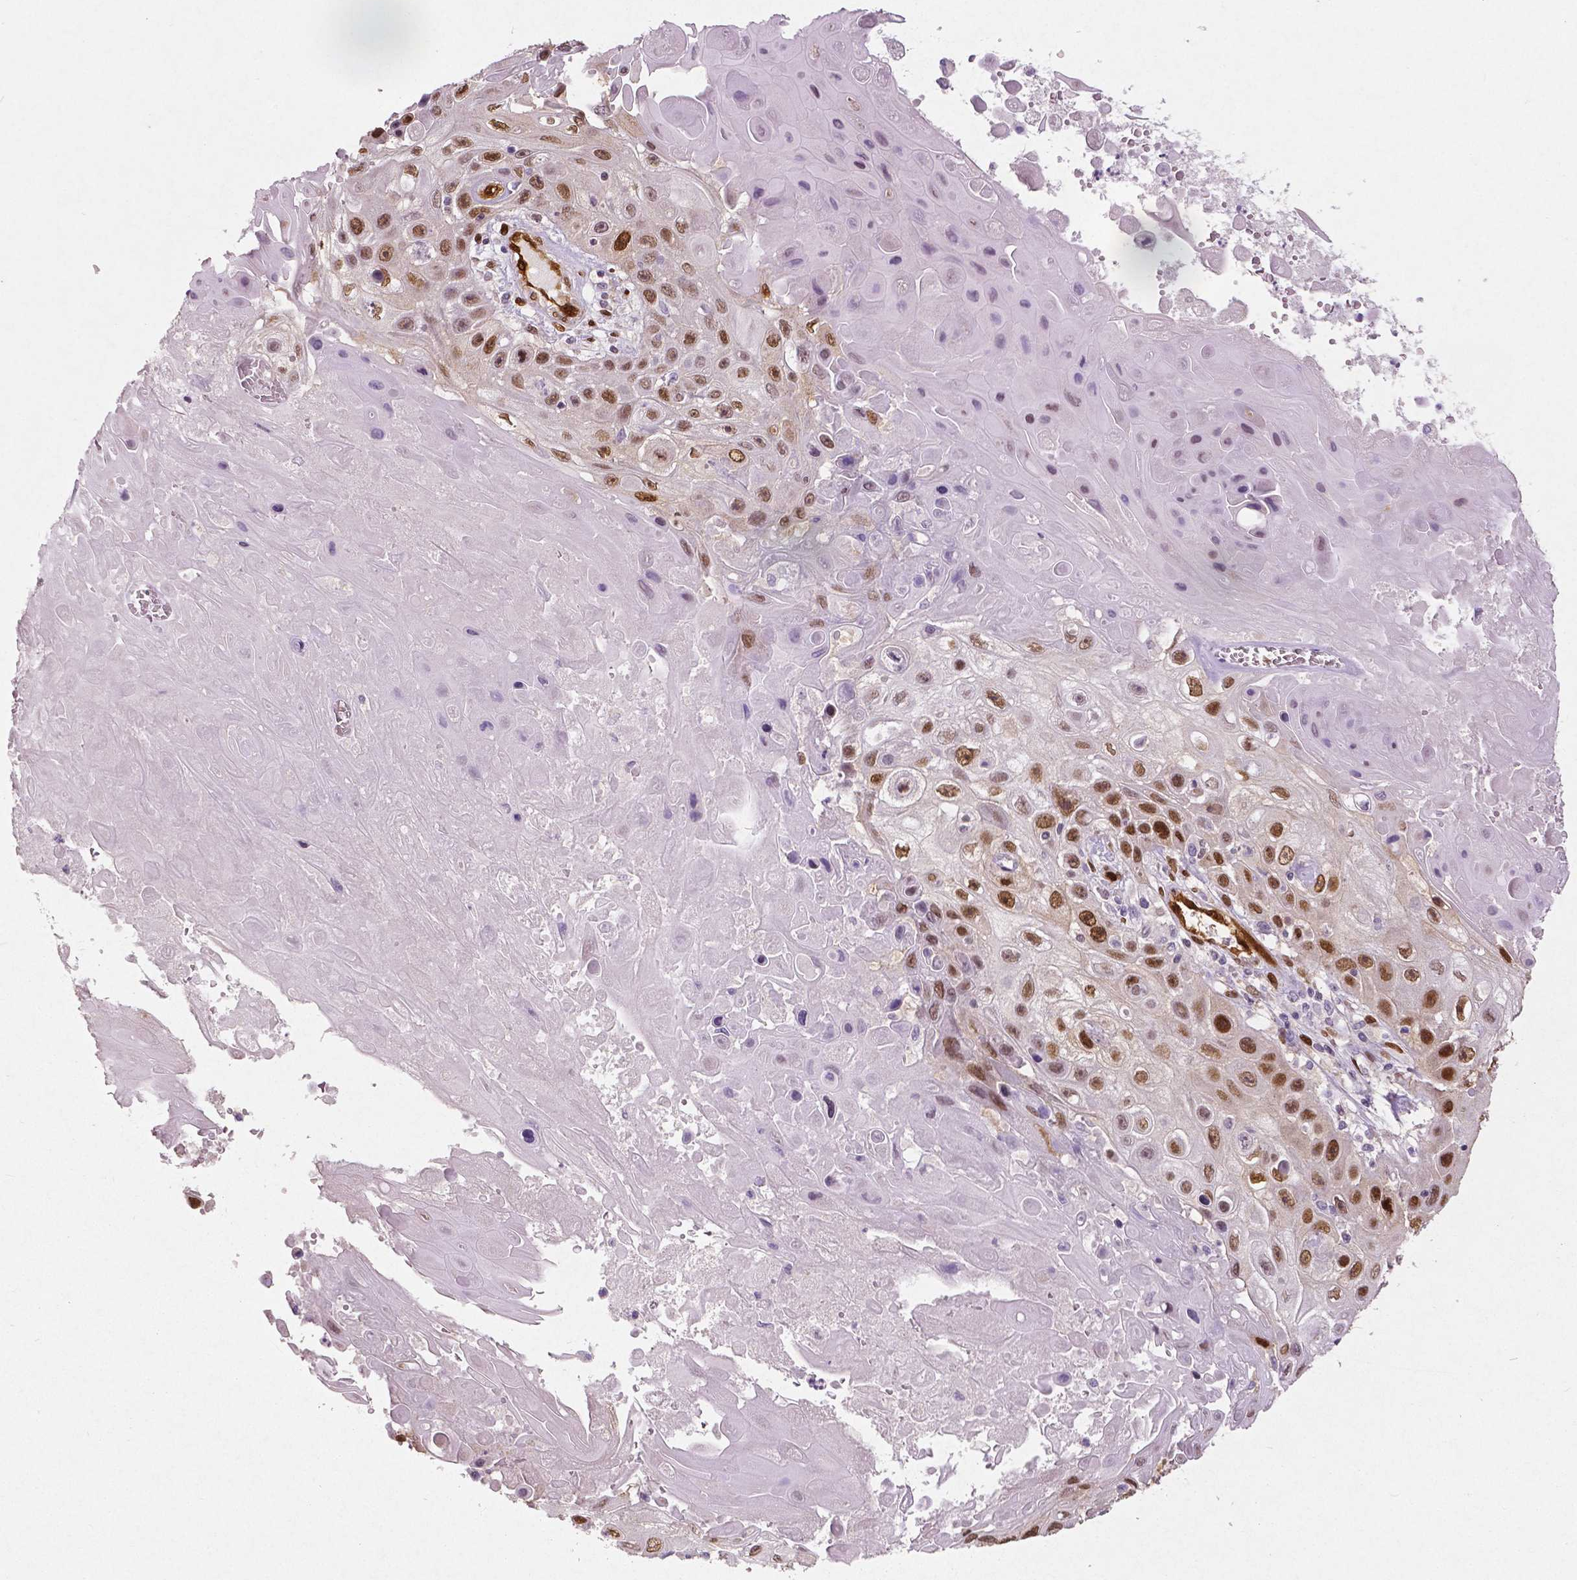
{"staining": {"intensity": "moderate", "quantity": ">75%", "location": "cytoplasmic/membranous,nuclear"}, "tissue": "skin cancer", "cell_type": "Tumor cells", "image_type": "cancer", "snomed": [{"axis": "morphology", "description": "Squamous cell carcinoma, NOS"}, {"axis": "topography", "description": "Skin"}], "caption": "Protein staining of skin cancer (squamous cell carcinoma) tissue exhibits moderate cytoplasmic/membranous and nuclear staining in about >75% of tumor cells.", "gene": "WWTR1", "patient": {"sex": "male", "age": 82}}